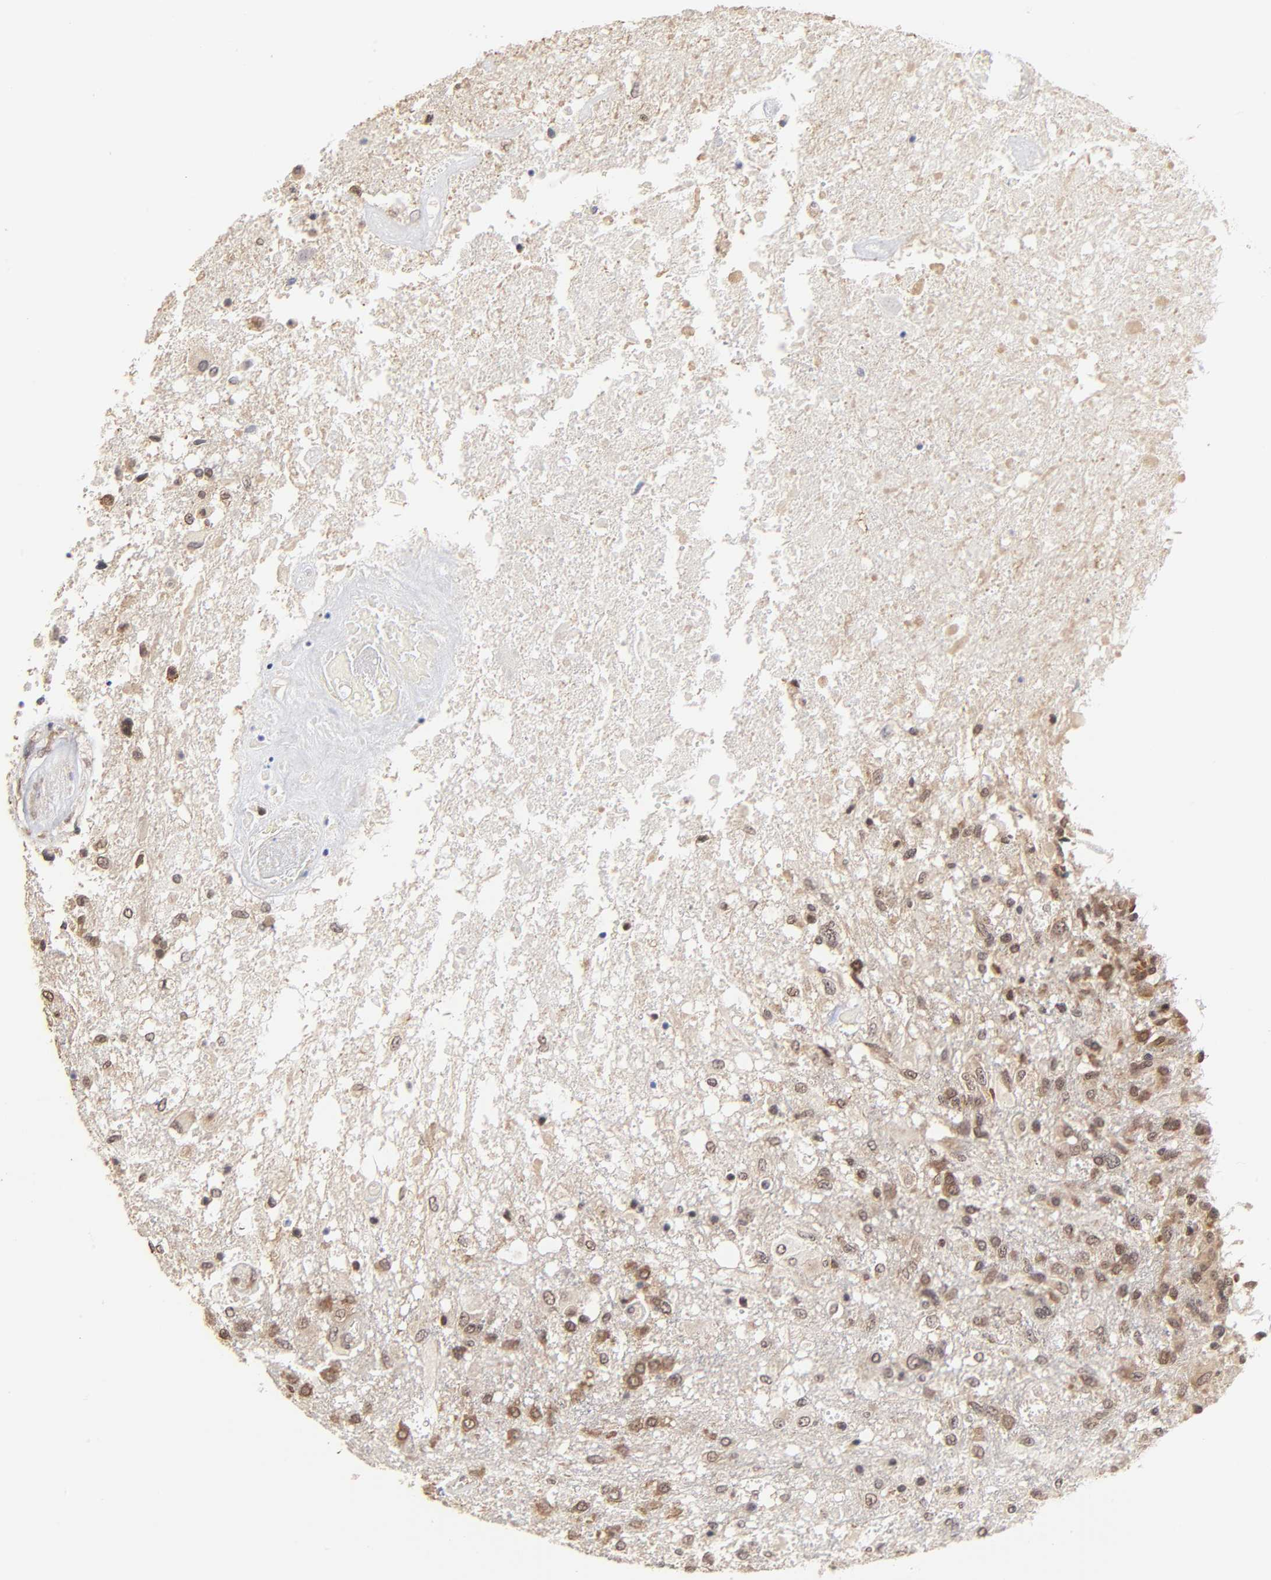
{"staining": {"intensity": "moderate", "quantity": ">75%", "location": "nuclear"}, "tissue": "glioma", "cell_type": "Tumor cells", "image_type": "cancer", "snomed": [{"axis": "morphology", "description": "Glioma, malignant, High grade"}, {"axis": "topography", "description": "Cerebral cortex"}], "caption": "Glioma stained with DAB (3,3'-diaminobenzidine) immunohistochemistry (IHC) reveals medium levels of moderate nuclear positivity in approximately >75% of tumor cells.", "gene": "BRPF1", "patient": {"sex": "male", "age": 79}}